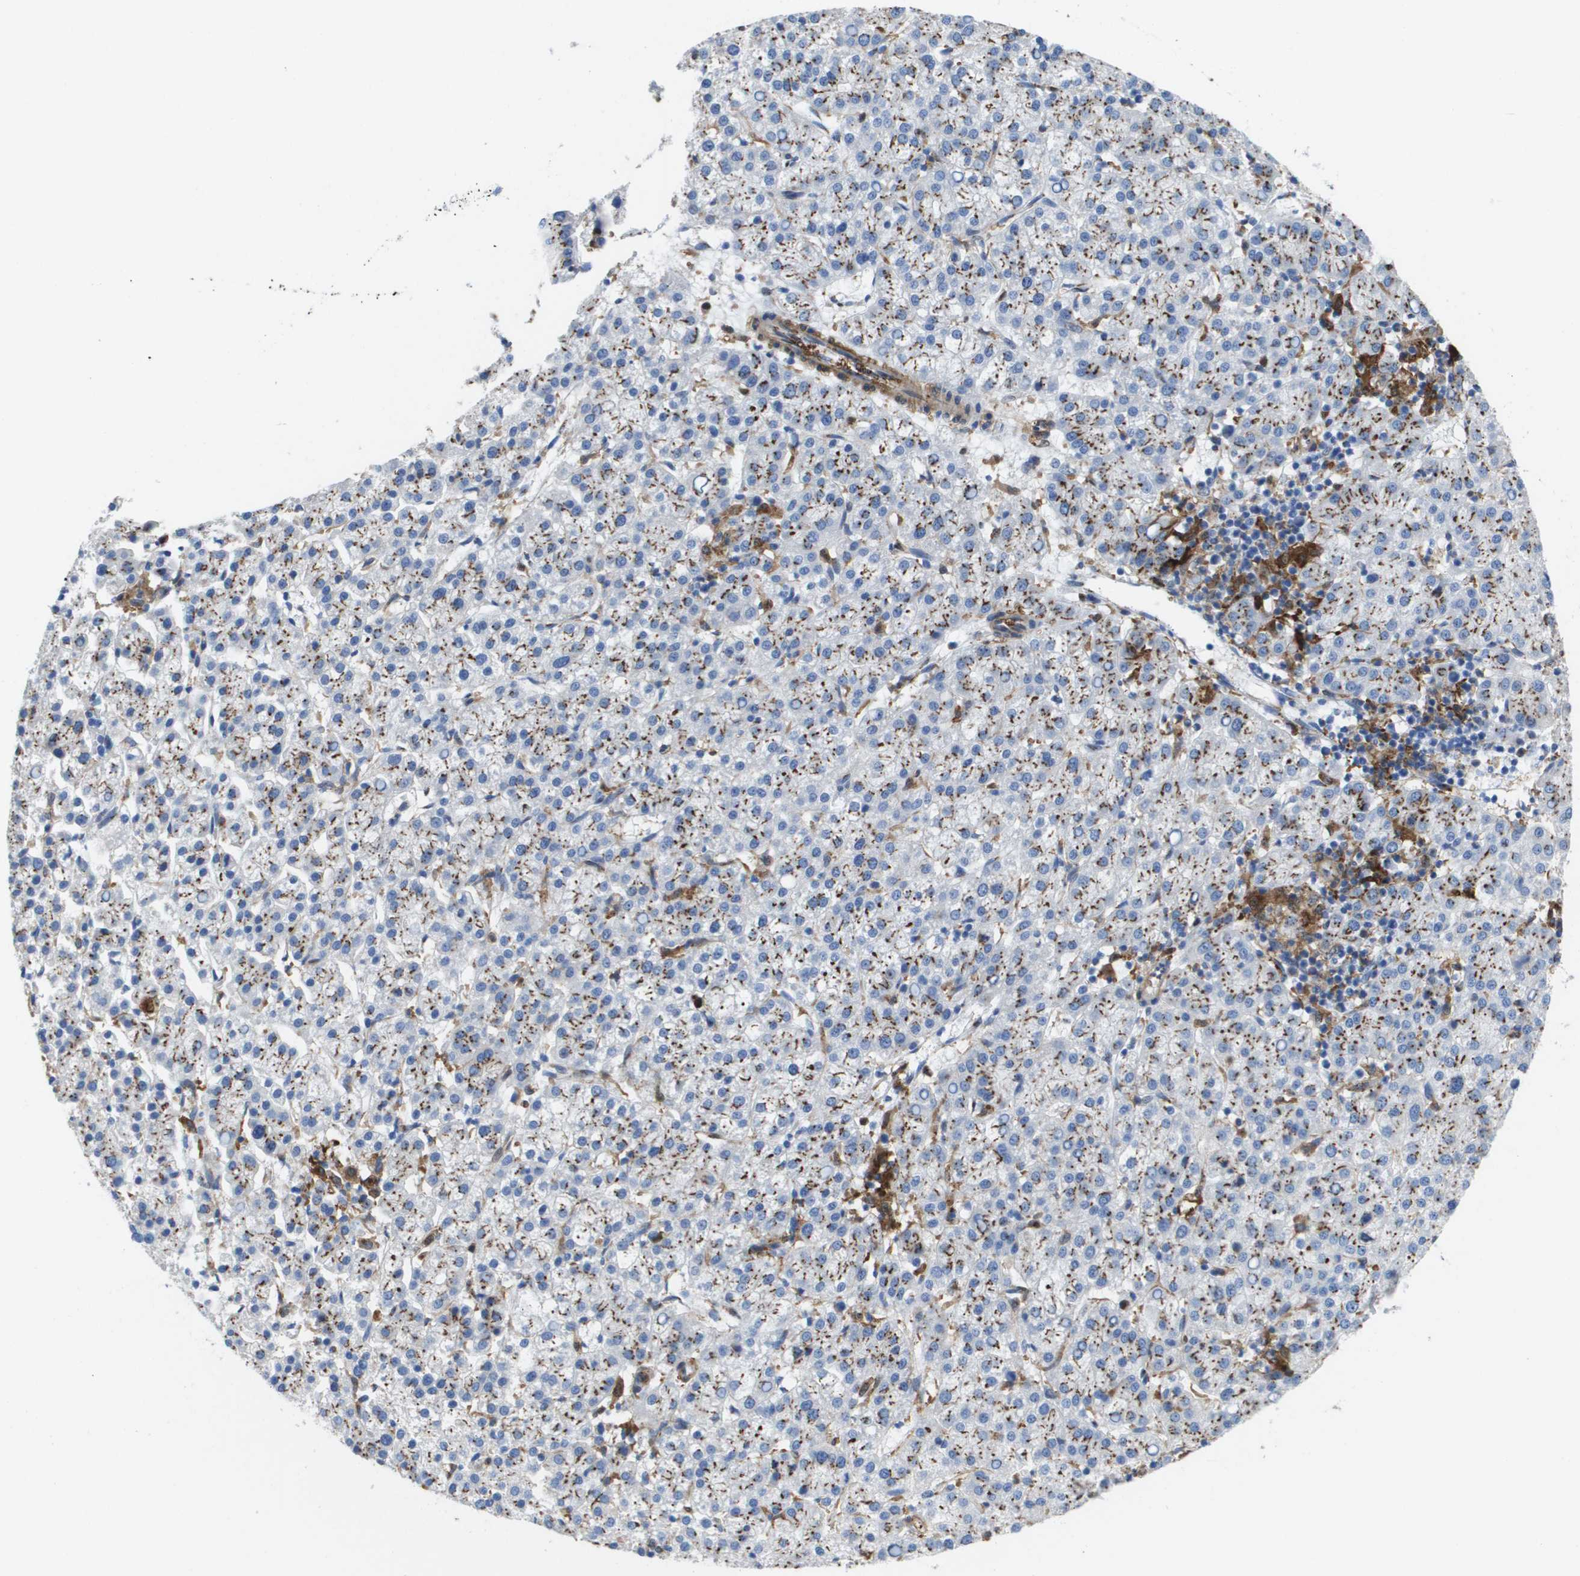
{"staining": {"intensity": "moderate", "quantity": ">75%", "location": "cytoplasmic/membranous"}, "tissue": "liver cancer", "cell_type": "Tumor cells", "image_type": "cancer", "snomed": [{"axis": "morphology", "description": "Carcinoma, Hepatocellular, NOS"}, {"axis": "topography", "description": "Liver"}], "caption": "IHC photomicrograph of neoplastic tissue: liver cancer stained using immunohistochemistry shows medium levels of moderate protein expression localized specifically in the cytoplasmic/membranous of tumor cells, appearing as a cytoplasmic/membranous brown color.", "gene": "SLC37A2", "patient": {"sex": "female", "age": 58}}